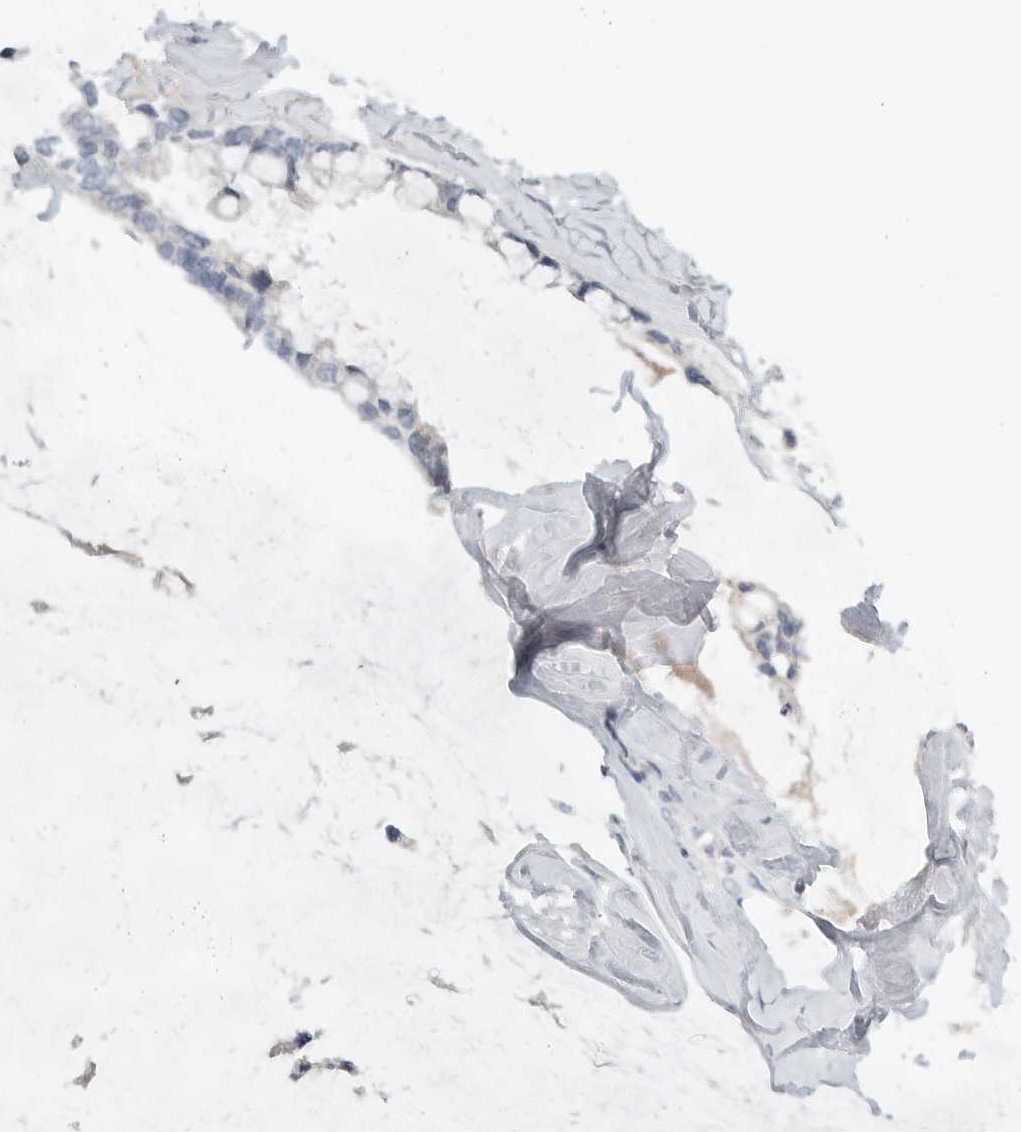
{"staining": {"intensity": "negative", "quantity": "none", "location": "none"}, "tissue": "ovarian cancer", "cell_type": "Tumor cells", "image_type": "cancer", "snomed": [{"axis": "morphology", "description": "Cystadenocarcinoma, mucinous, NOS"}, {"axis": "topography", "description": "Ovary"}], "caption": "Immunohistochemistry of ovarian mucinous cystadenocarcinoma displays no expression in tumor cells.", "gene": "PAM", "patient": {"sex": "female", "age": 39}}